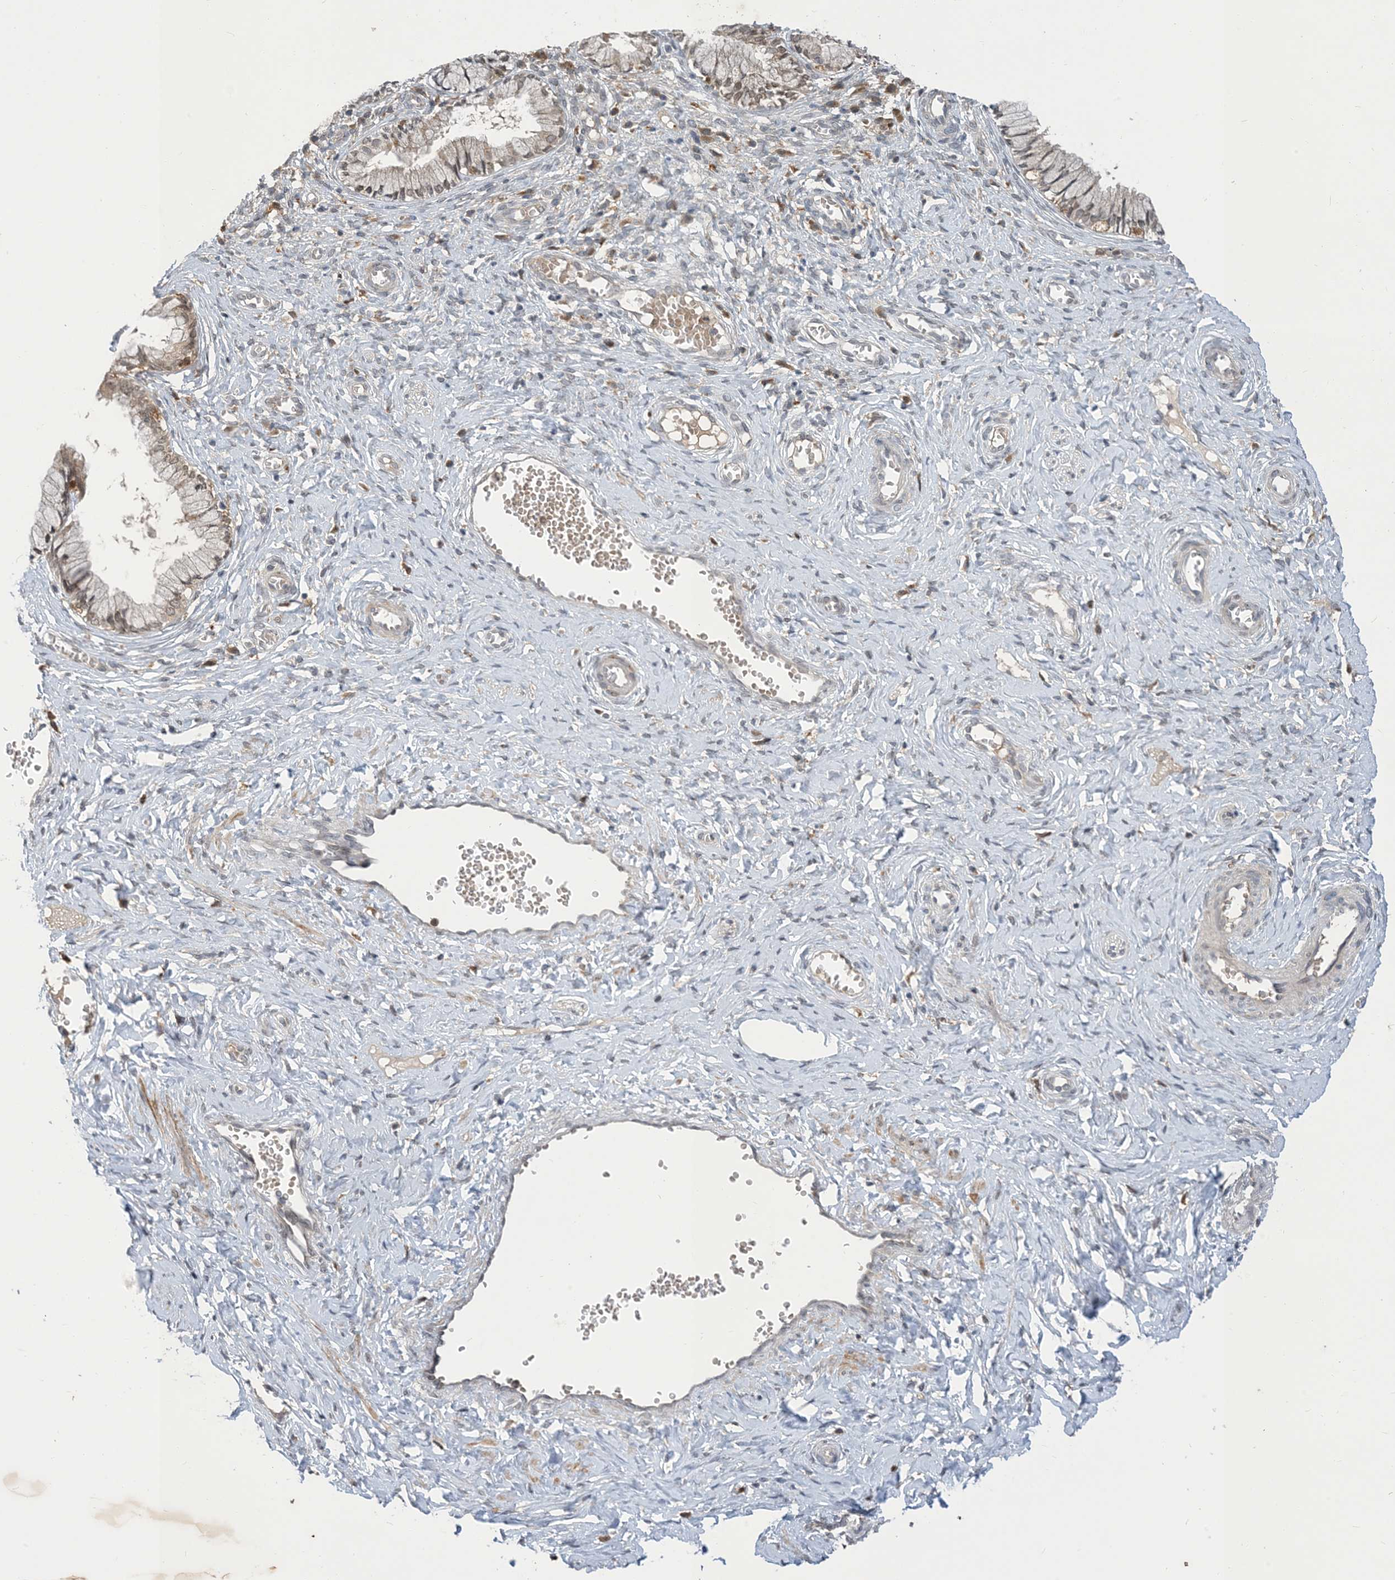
{"staining": {"intensity": "weak", "quantity": "<25%", "location": "cytoplasmic/membranous,nuclear"}, "tissue": "cervix", "cell_type": "Glandular cells", "image_type": "normal", "snomed": [{"axis": "morphology", "description": "Normal tissue, NOS"}, {"axis": "topography", "description": "Cervix"}], "caption": "Histopathology image shows no protein staining in glandular cells of normal cervix.", "gene": "NAGK", "patient": {"sex": "female", "age": 27}}